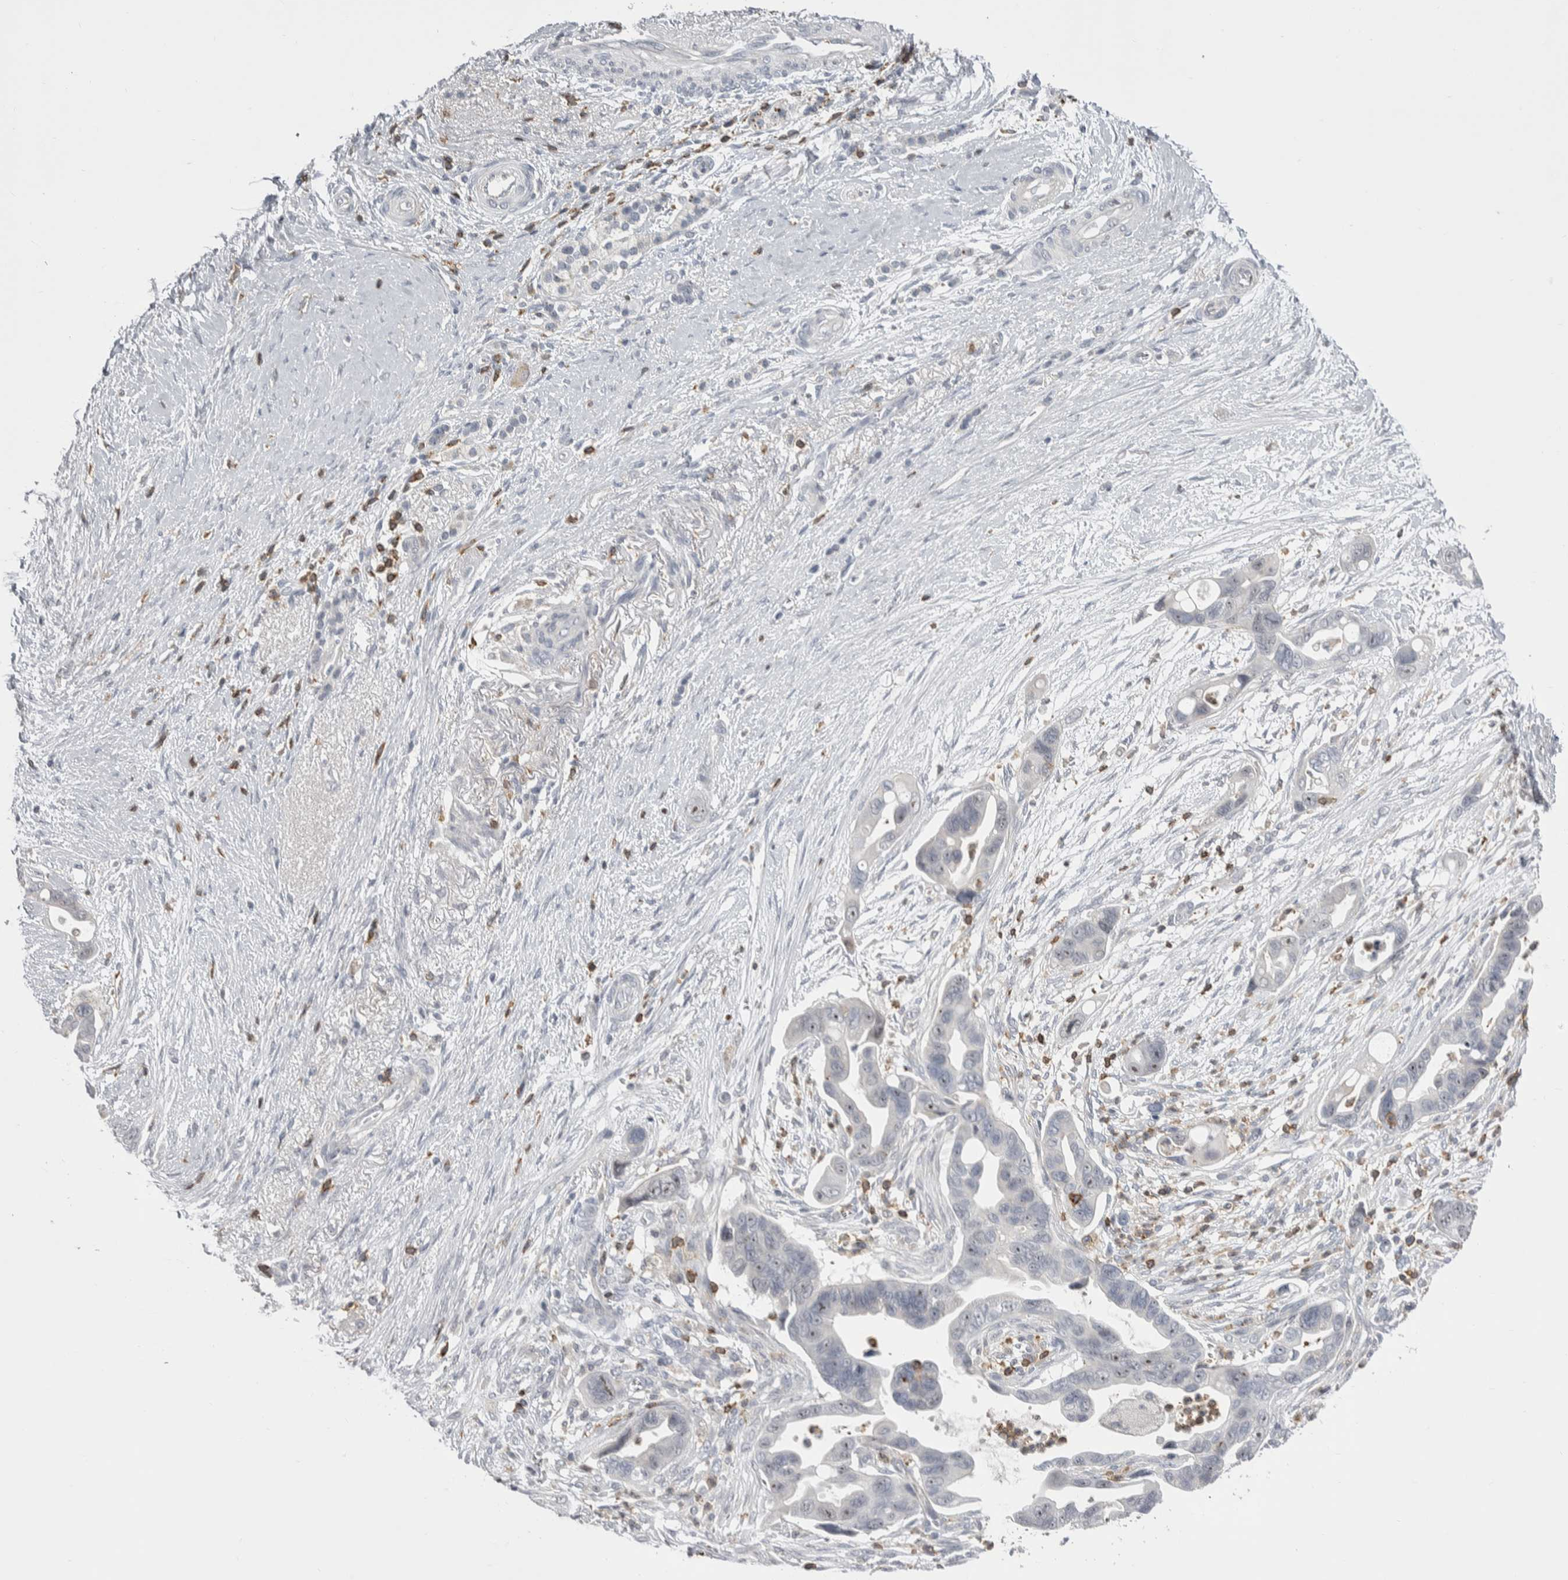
{"staining": {"intensity": "weak", "quantity": "<25%", "location": "nuclear"}, "tissue": "pancreatic cancer", "cell_type": "Tumor cells", "image_type": "cancer", "snomed": [{"axis": "morphology", "description": "Adenocarcinoma, NOS"}, {"axis": "topography", "description": "Pancreas"}], "caption": "Pancreatic adenocarcinoma was stained to show a protein in brown. There is no significant staining in tumor cells. Brightfield microscopy of IHC stained with DAB (brown) and hematoxylin (blue), captured at high magnification.", "gene": "CEP295NL", "patient": {"sex": "female", "age": 72}}